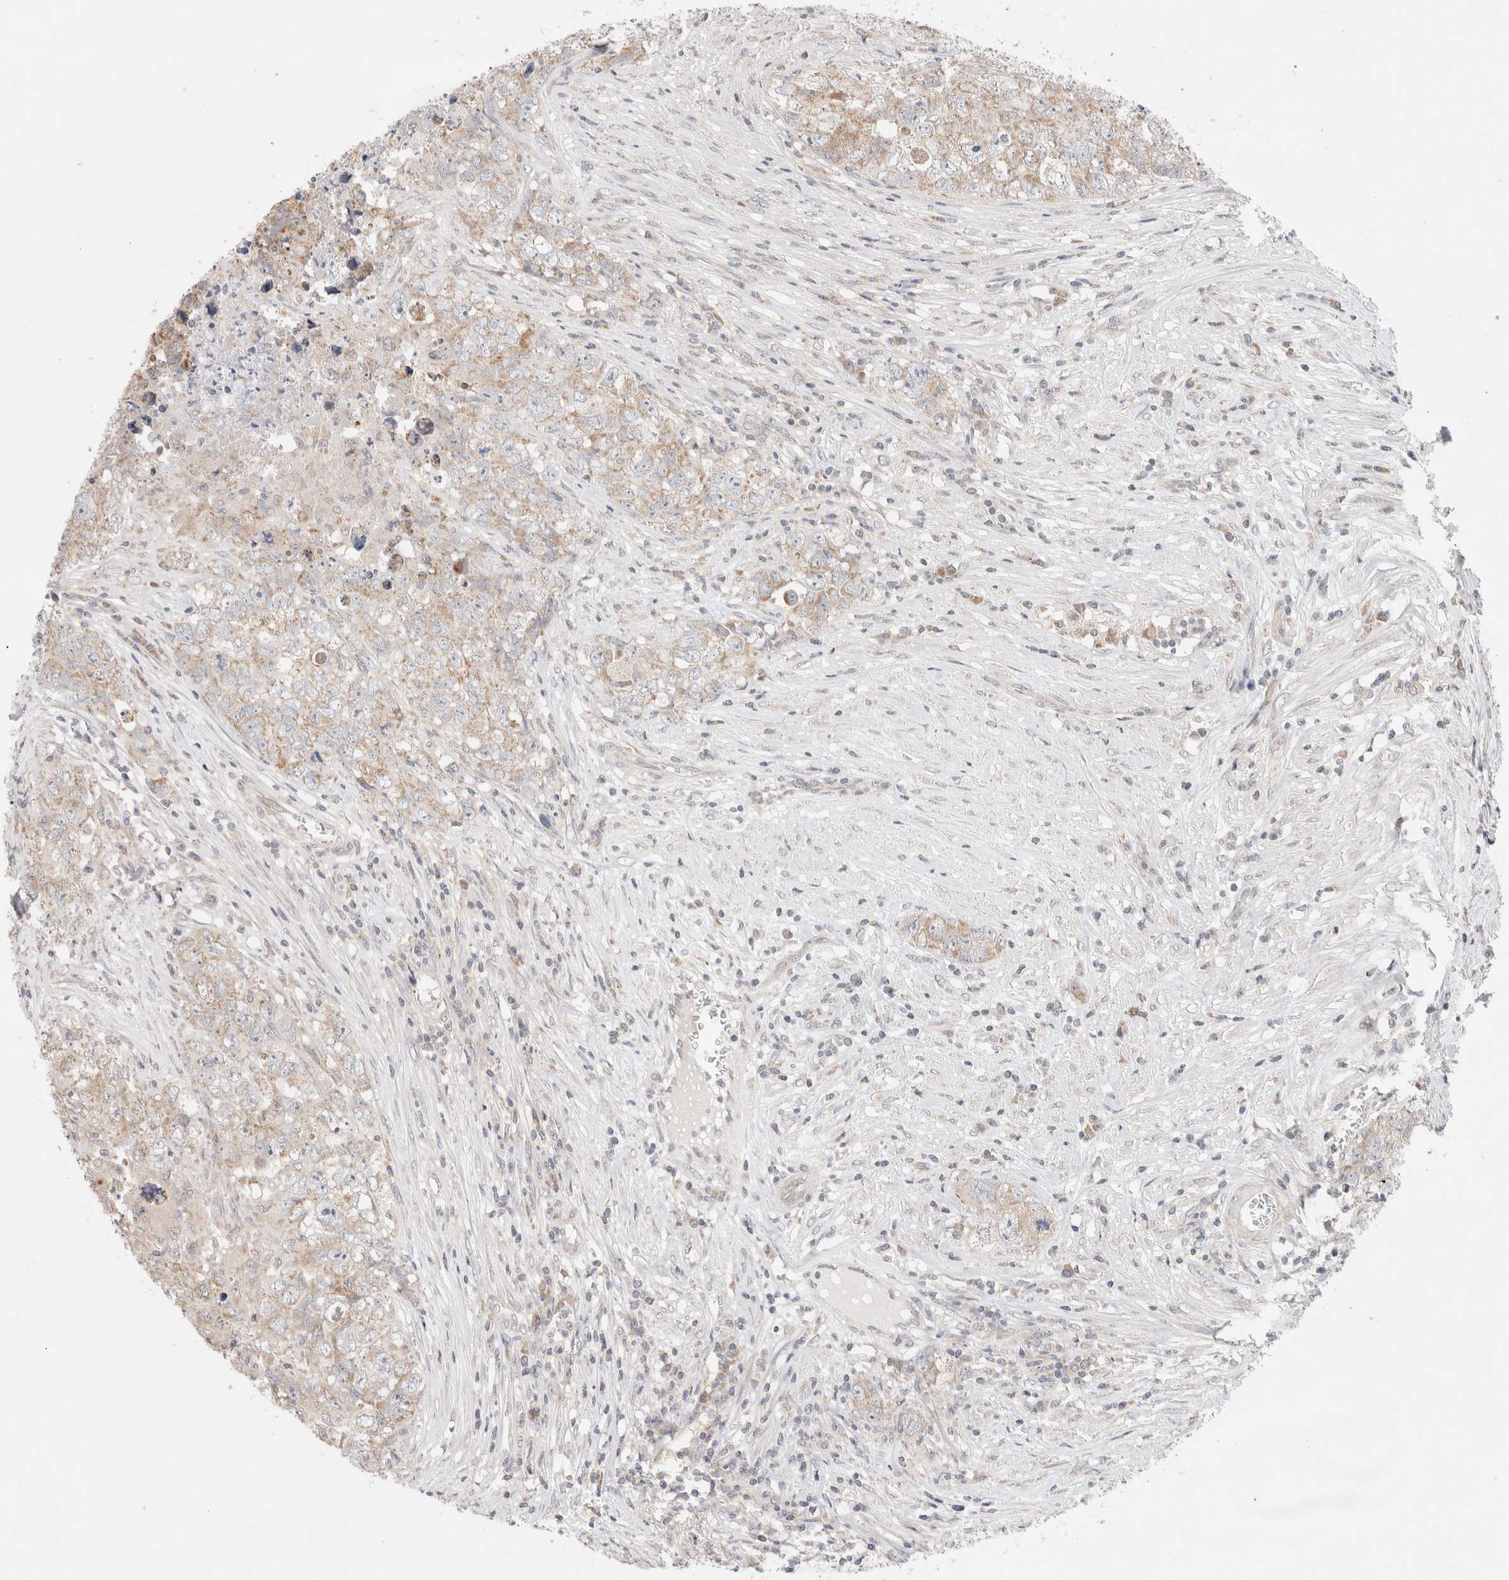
{"staining": {"intensity": "weak", "quantity": ">75%", "location": "cytoplasmic/membranous"}, "tissue": "testis cancer", "cell_type": "Tumor cells", "image_type": "cancer", "snomed": [{"axis": "morphology", "description": "Seminoma, NOS"}, {"axis": "morphology", "description": "Carcinoma, Embryonal, NOS"}, {"axis": "topography", "description": "Testis"}], "caption": "Immunohistochemistry (DAB) staining of human seminoma (testis) shows weak cytoplasmic/membranous protein positivity in approximately >75% of tumor cells. (DAB (3,3'-diaminobenzidine) IHC, brown staining for protein, blue staining for nuclei).", "gene": "ERI3", "patient": {"sex": "male", "age": 43}}